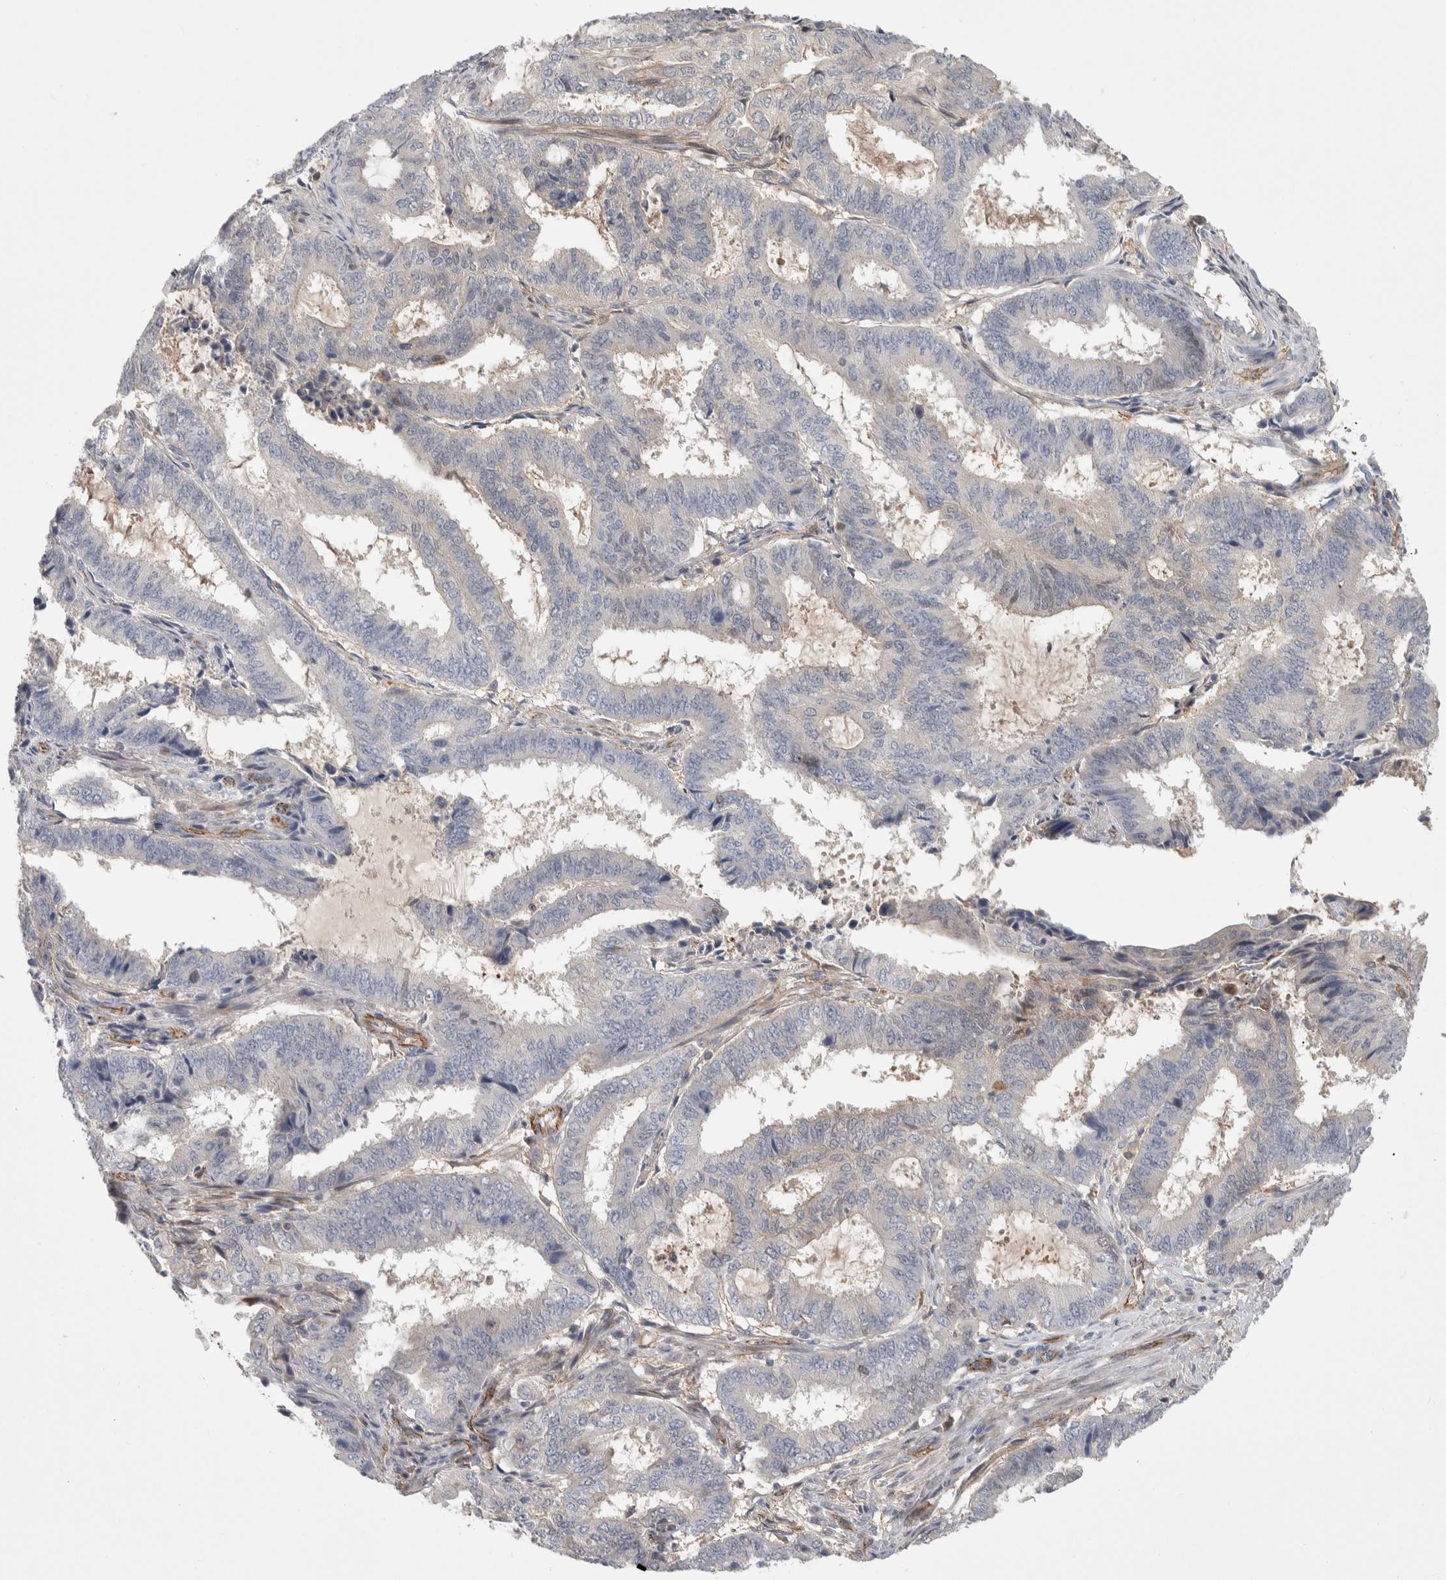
{"staining": {"intensity": "negative", "quantity": "none", "location": "none"}, "tissue": "endometrial cancer", "cell_type": "Tumor cells", "image_type": "cancer", "snomed": [{"axis": "morphology", "description": "Adenocarcinoma, NOS"}, {"axis": "topography", "description": "Endometrium"}], "caption": "Tumor cells show no significant protein expression in endometrial cancer (adenocarcinoma).", "gene": "ZNF862", "patient": {"sex": "female", "age": 51}}